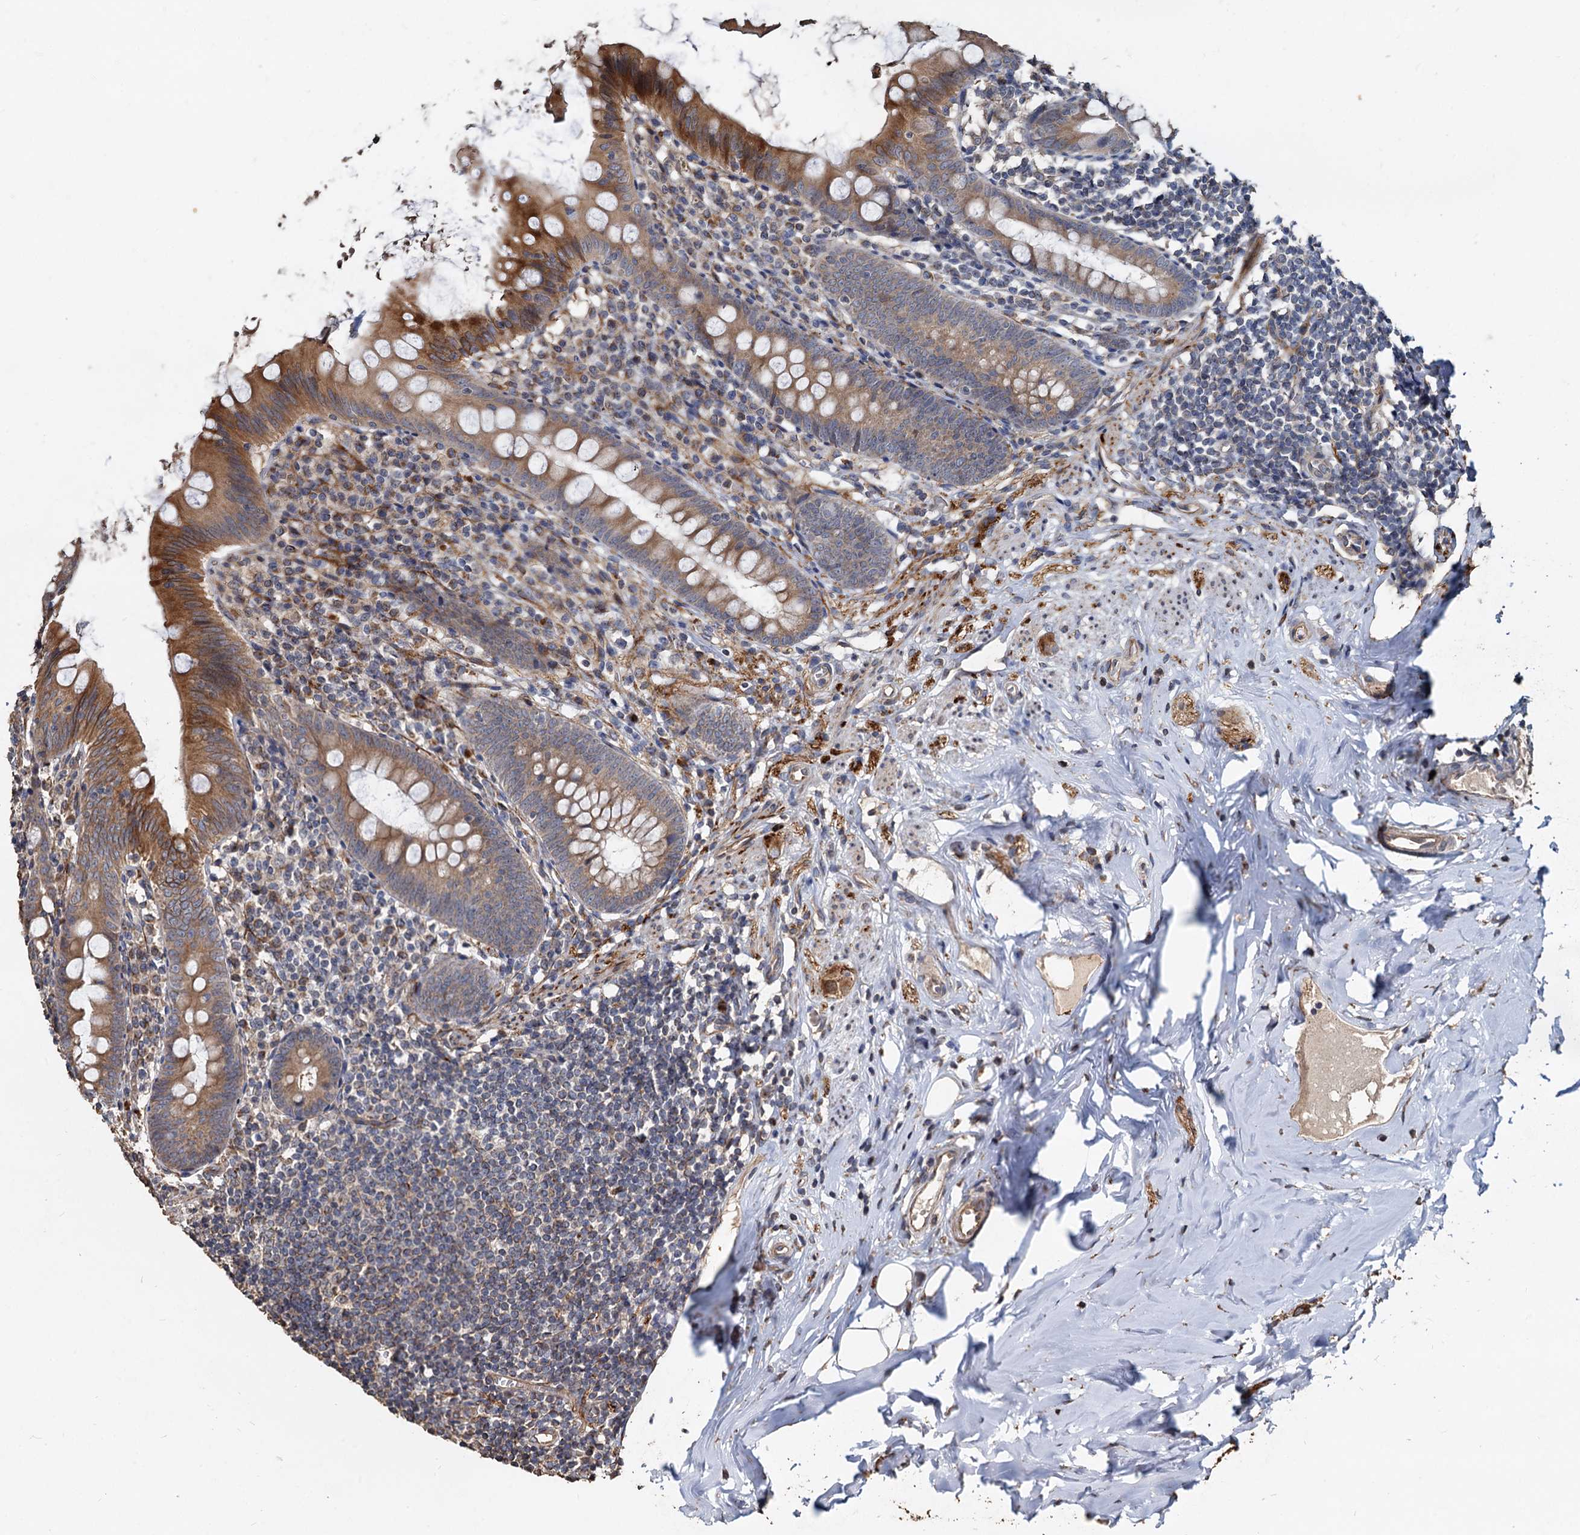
{"staining": {"intensity": "moderate", "quantity": ">75%", "location": "cytoplasmic/membranous"}, "tissue": "appendix", "cell_type": "Glandular cells", "image_type": "normal", "snomed": [{"axis": "morphology", "description": "Normal tissue, NOS"}, {"axis": "topography", "description": "Appendix"}], "caption": "Protein expression analysis of unremarkable appendix shows moderate cytoplasmic/membranous positivity in approximately >75% of glandular cells. The protein is shown in brown color, while the nuclei are stained blue.", "gene": "DEPDC4", "patient": {"sex": "female", "age": 51}}